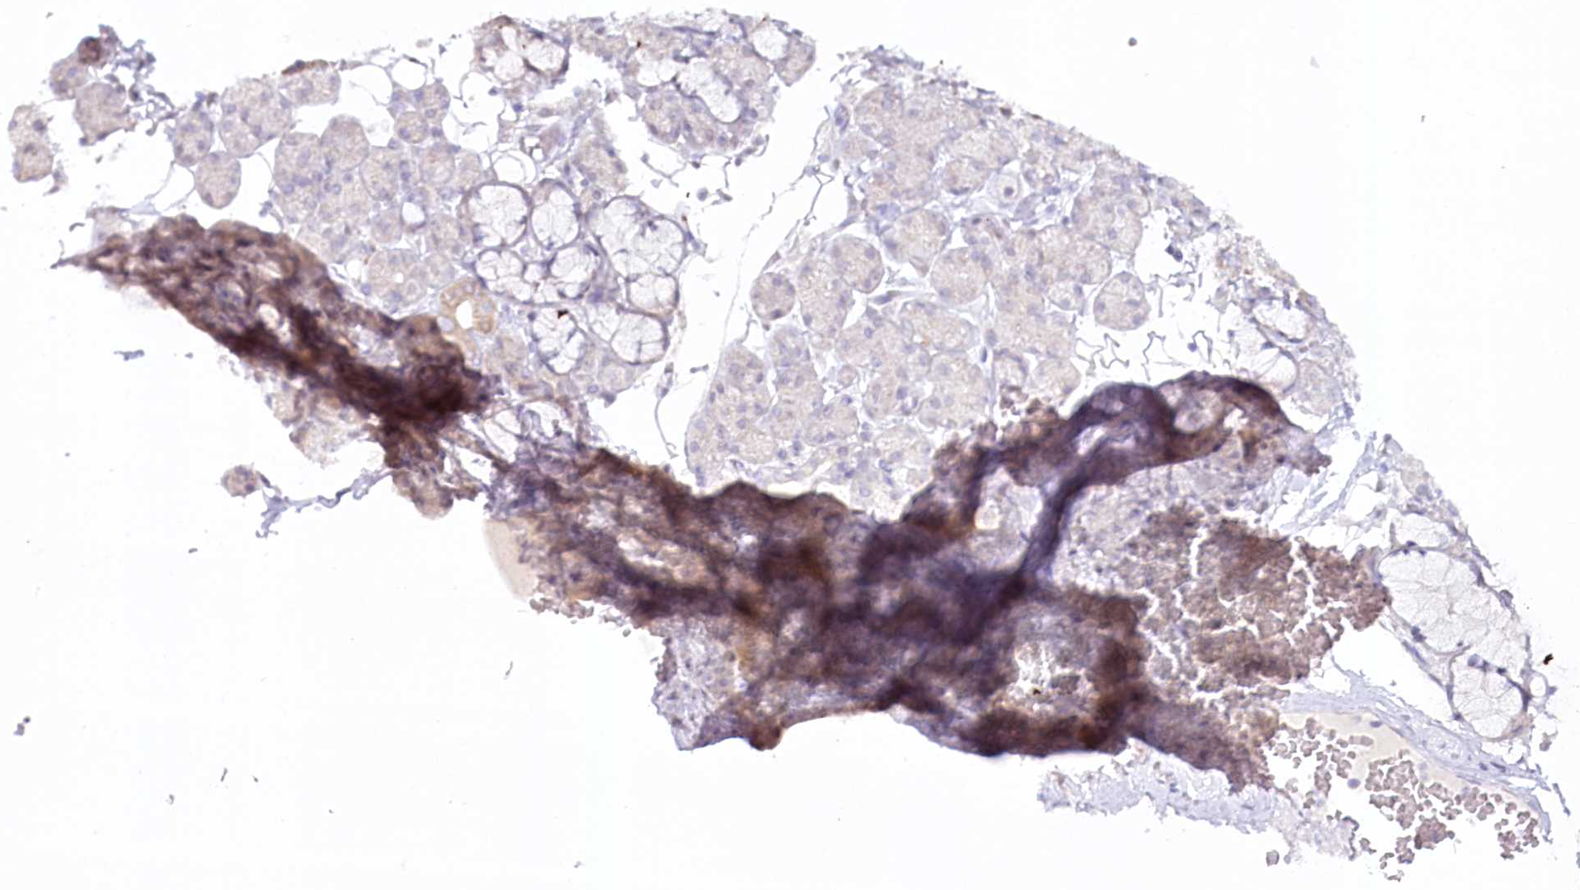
{"staining": {"intensity": "weak", "quantity": "<25%", "location": "cytoplasmic/membranous"}, "tissue": "salivary gland", "cell_type": "Glandular cells", "image_type": "normal", "snomed": [{"axis": "morphology", "description": "Normal tissue, NOS"}, {"axis": "topography", "description": "Salivary gland"}], "caption": "A photomicrograph of salivary gland stained for a protein reveals no brown staining in glandular cells.", "gene": "PSAPL1", "patient": {"sex": "male", "age": 63}}